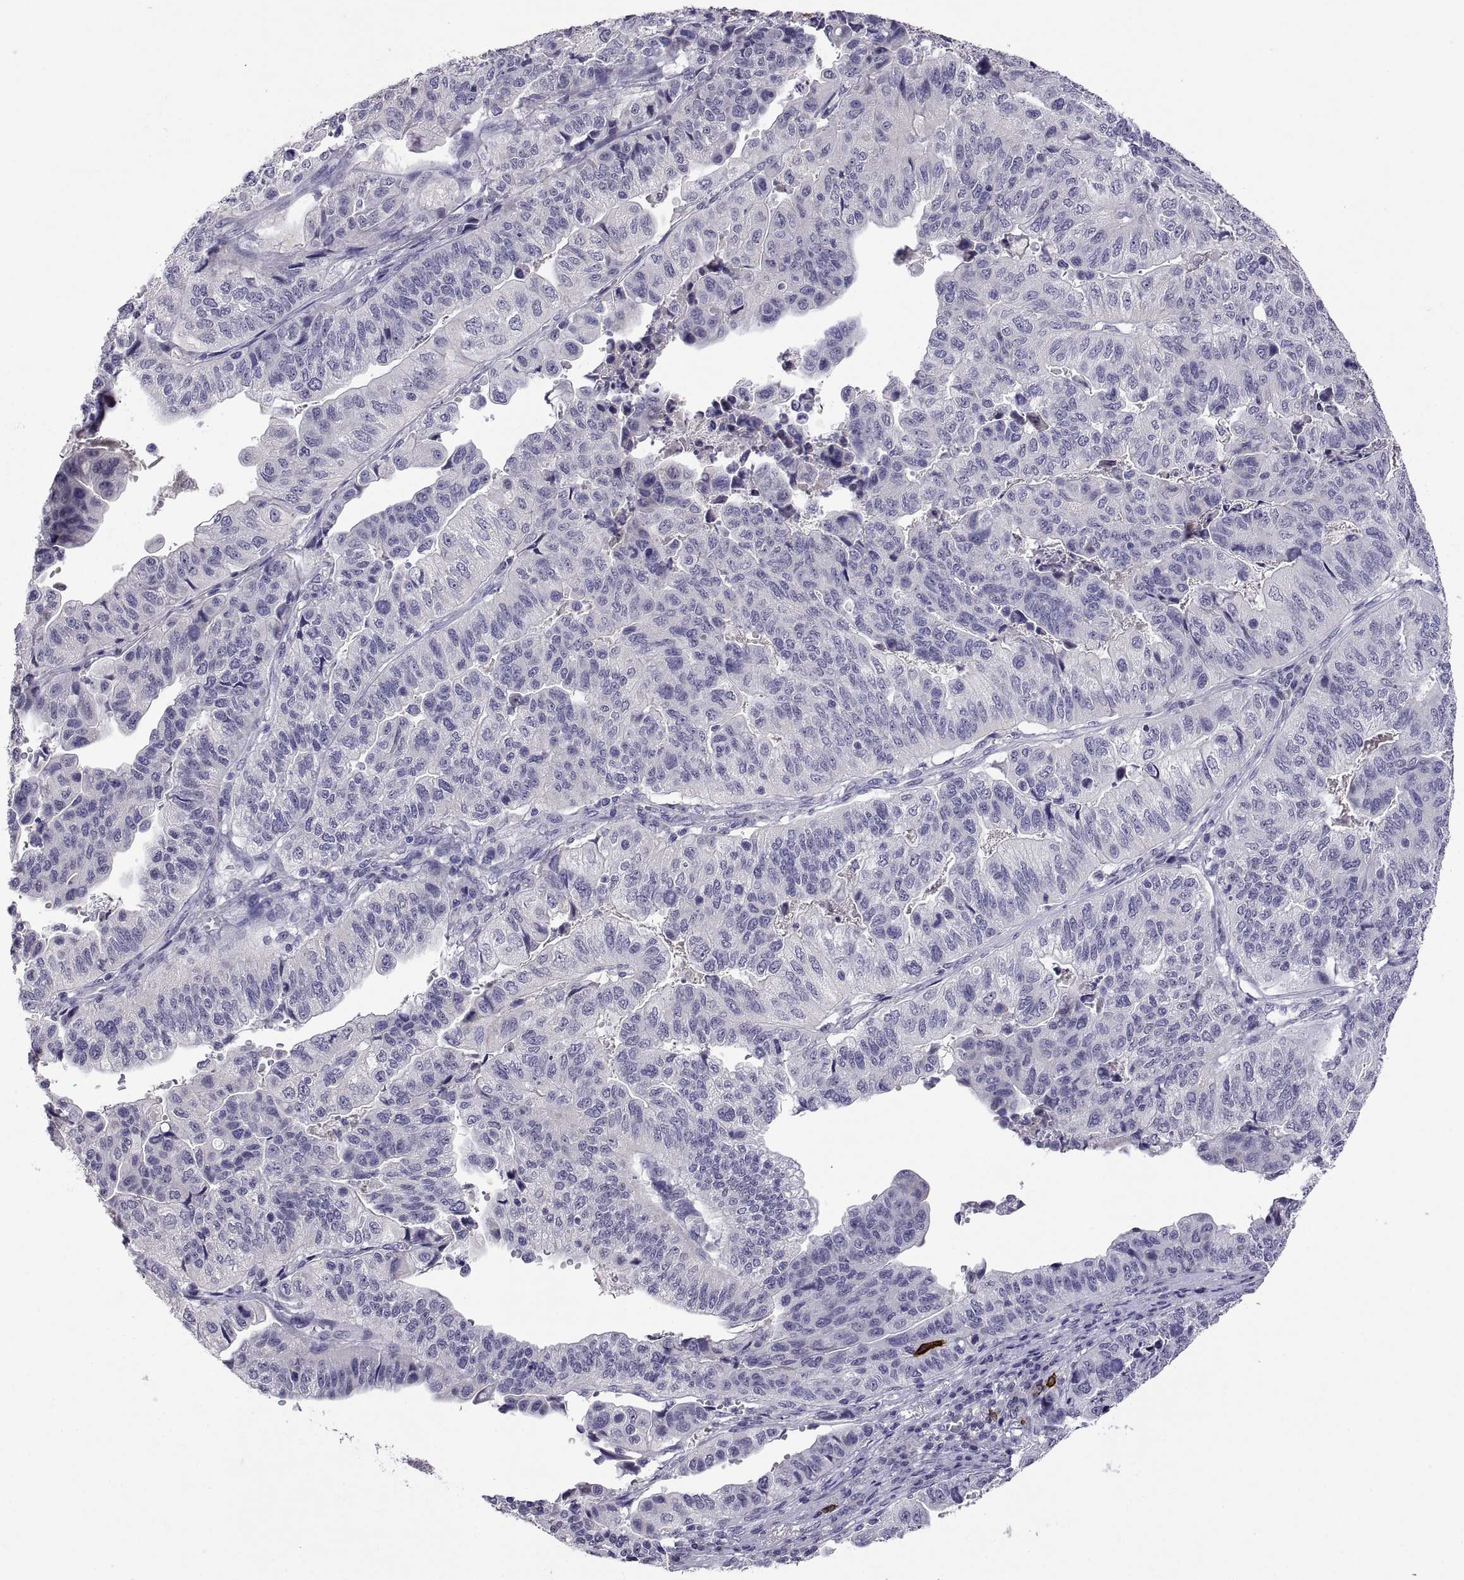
{"staining": {"intensity": "negative", "quantity": "none", "location": "none"}, "tissue": "stomach cancer", "cell_type": "Tumor cells", "image_type": "cancer", "snomed": [{"axis": "morphology", "description": "Adenocarcinoma, NOS"}, {"axis": "topography", "description": "Stomach, upper"}], "caption": "DAB (3,3'-diaminobenzidine) immunohistochemical staining of human adenocarcinoma (stomach) displays no significant staining in tumor cells.", "gene": "MS4A1", "patient": {"sex": "female", "age": 67}}